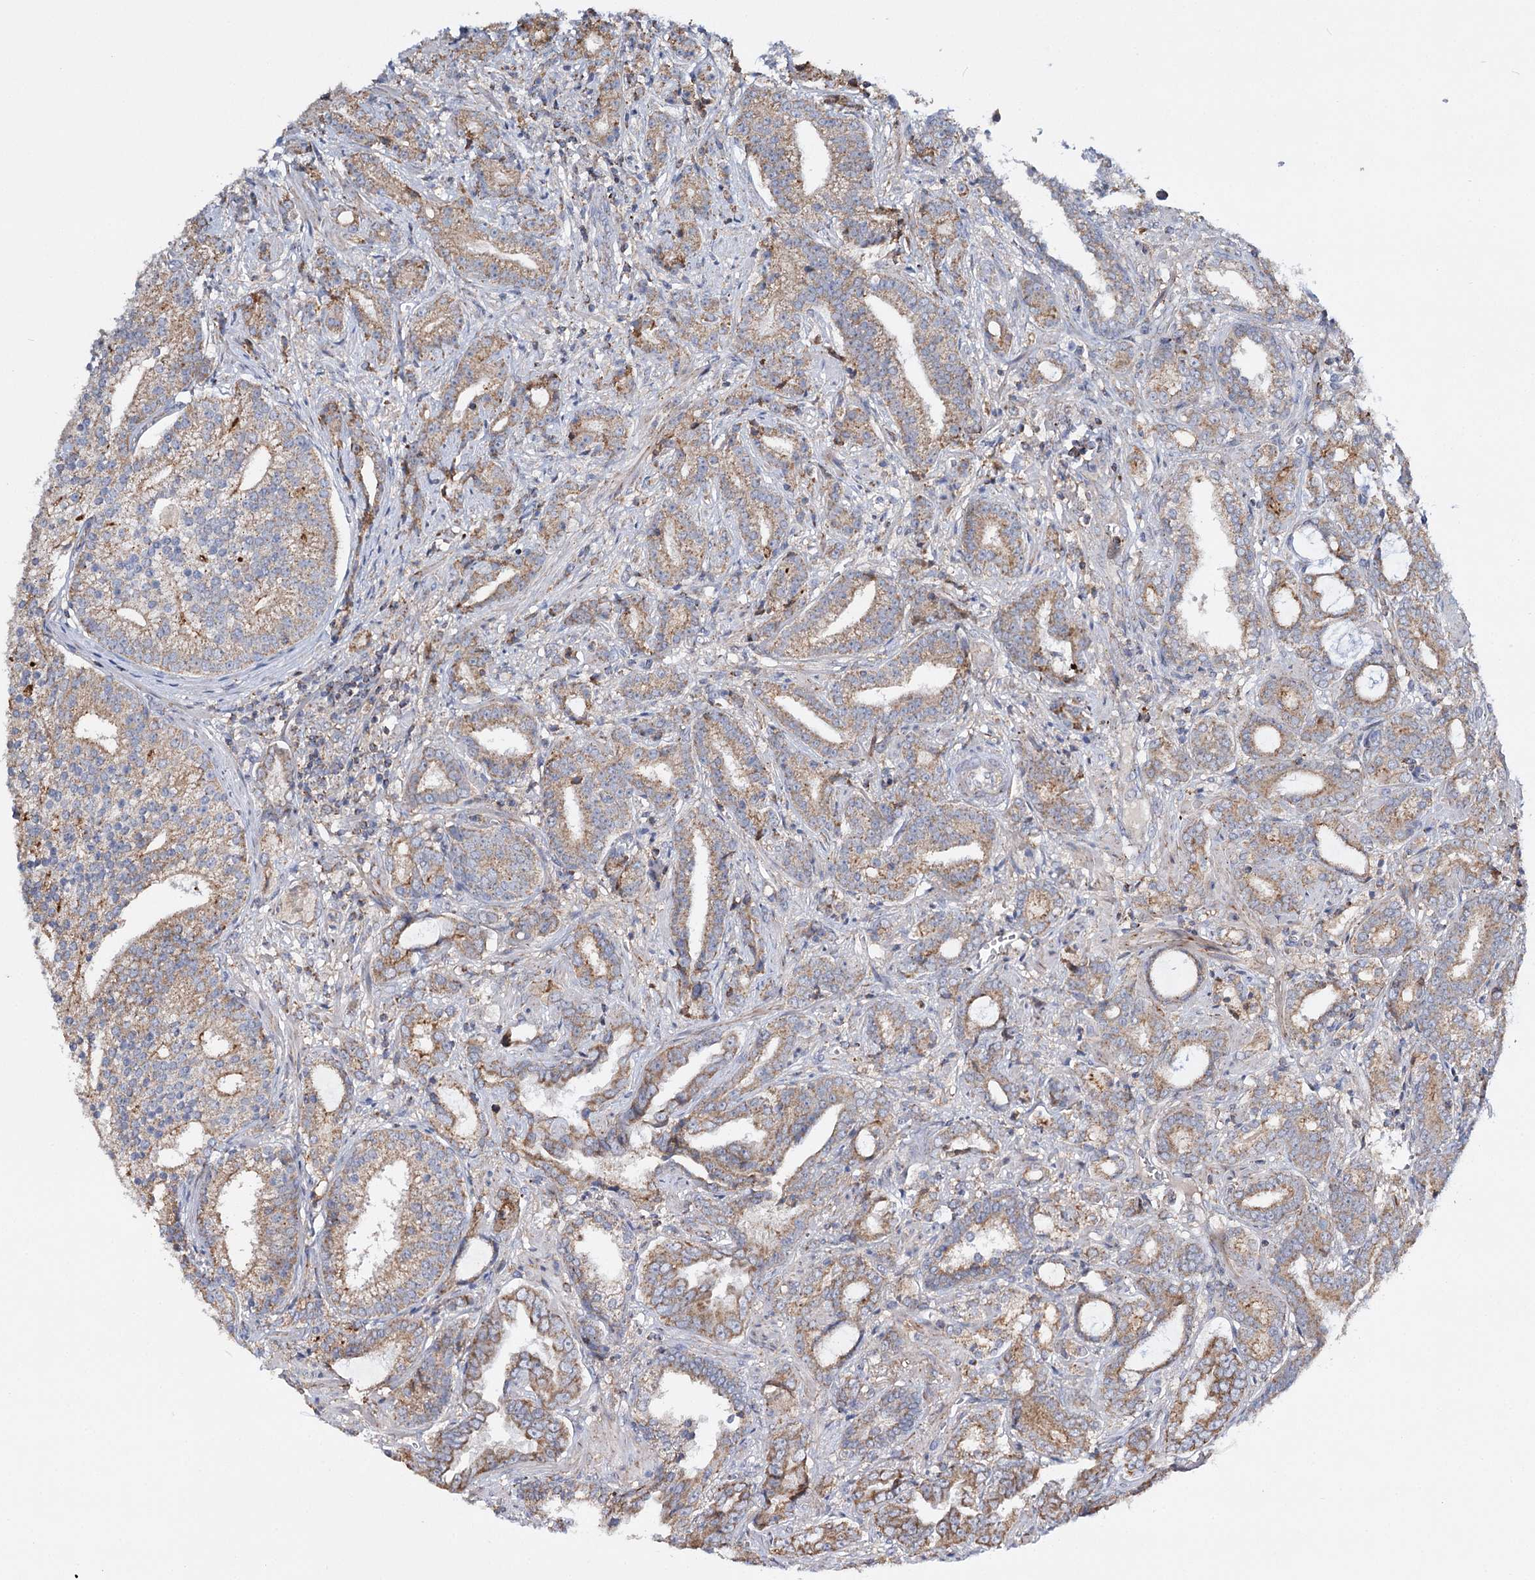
{"staining": {"intensity": "moderate", "quantity": ">75%", "location": "cytoplasmic/membranous"}, "tissue": "prostate cancer", "cell_type": "Tumor cells", "image_type": "cancer", "snomed": [{"axis": "morphology", "description": "Adenocarcinoma, High grade"}, {"axis": "topography", "description": "Prostate and seminal vesicle, NOS"}], "caption": "Immunohistochemical staining of adenocarcinoma (high-grade) (prostate) demonstrates medium levels of moderate cytoplasmic/membranous staining in approximately >75% of tumor cells.", "gene": "CFAP46", "patient": {"sex": "male", "age": 67}}